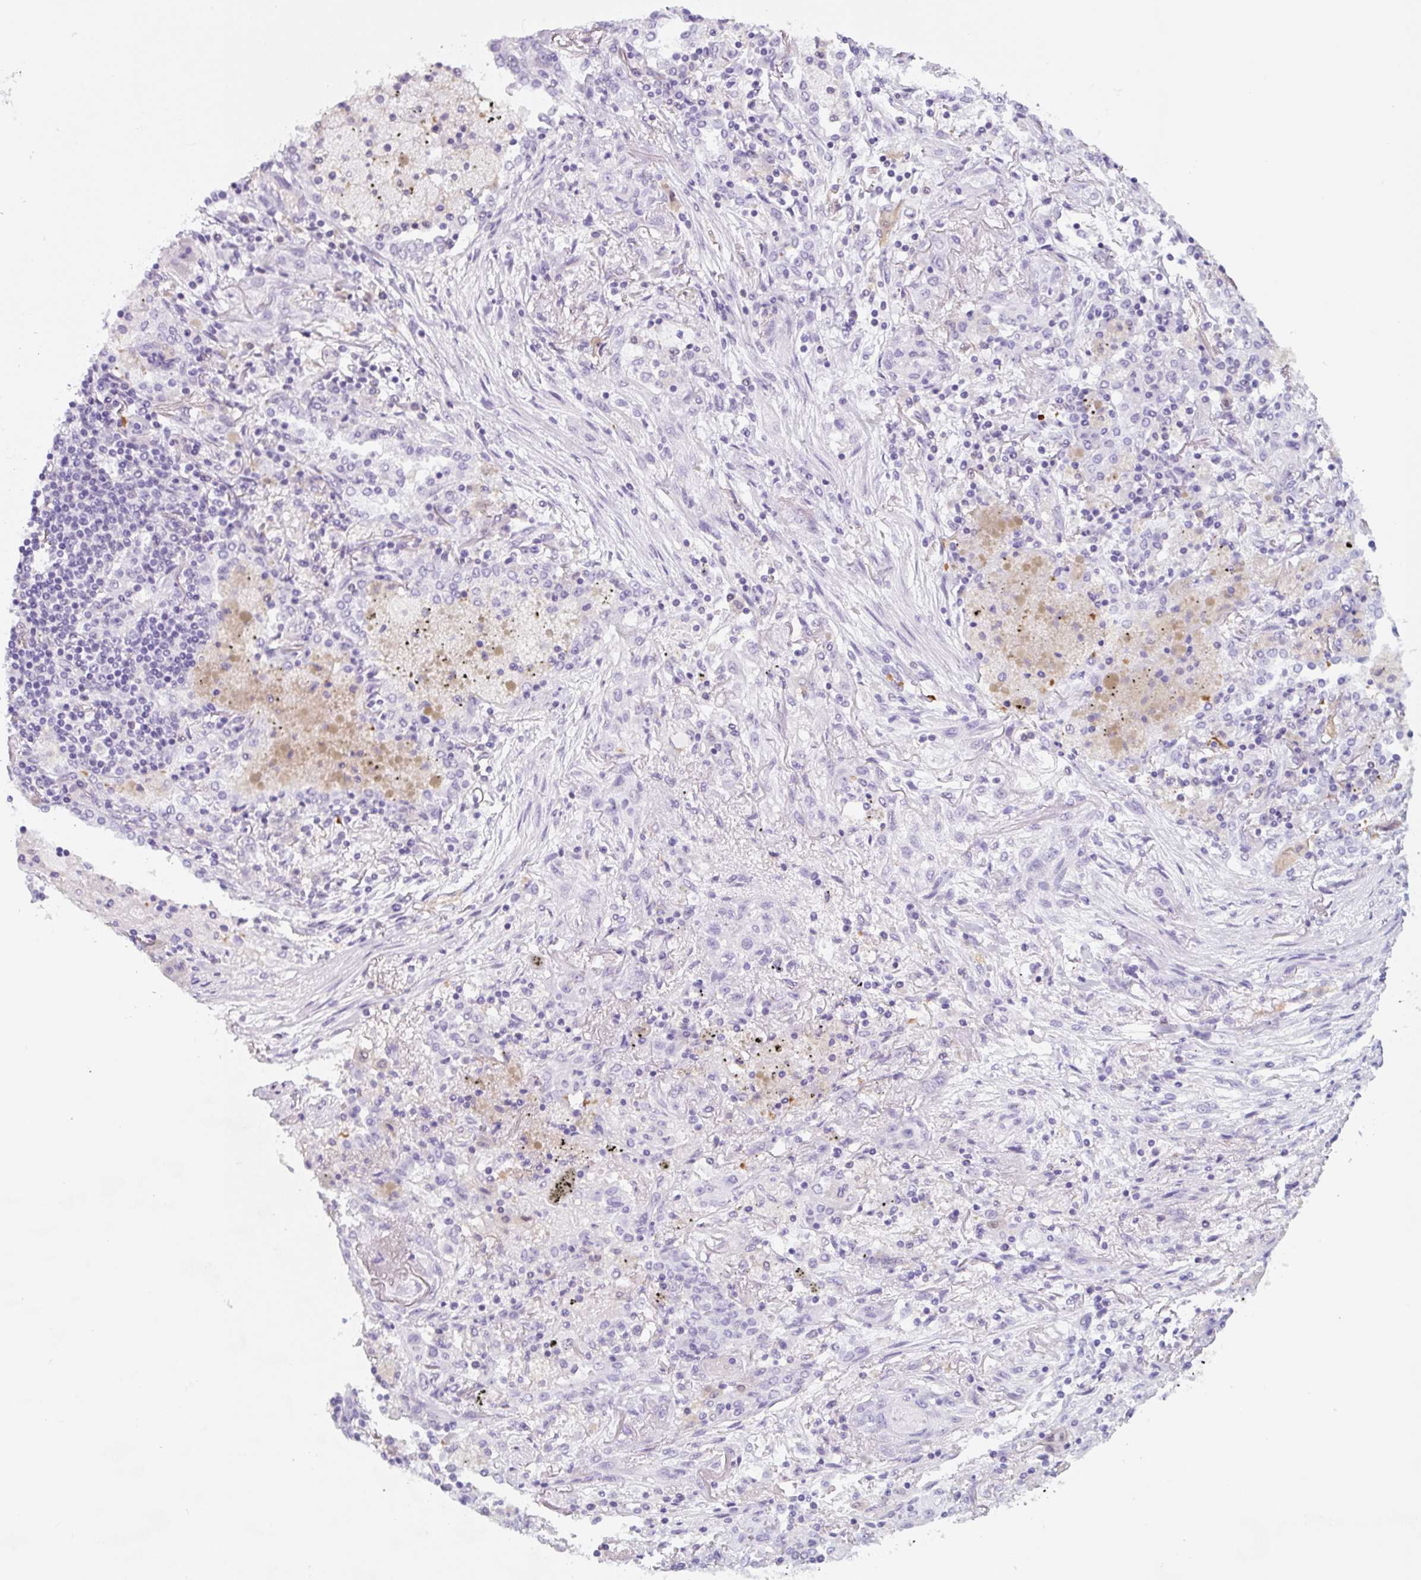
{"staining": {"intensity": "negative", "quantity": "none", "location": "none"}, "tissue": "lung cancer", "cell_type": "Tumor cells", "image_type": "cancer", "snomed": [{"axis": "morphology", "description": "Squamous cell carcinoma, NOS"}, {"axis": "topography", "description": "Lung"}], "caption": "This is an immunohistochemistry micrograph of human lung cancer. There is no positivity in tumor cells.", "gene": "TNFRSF8", "patient": {"sex": "female", "age": 47}}